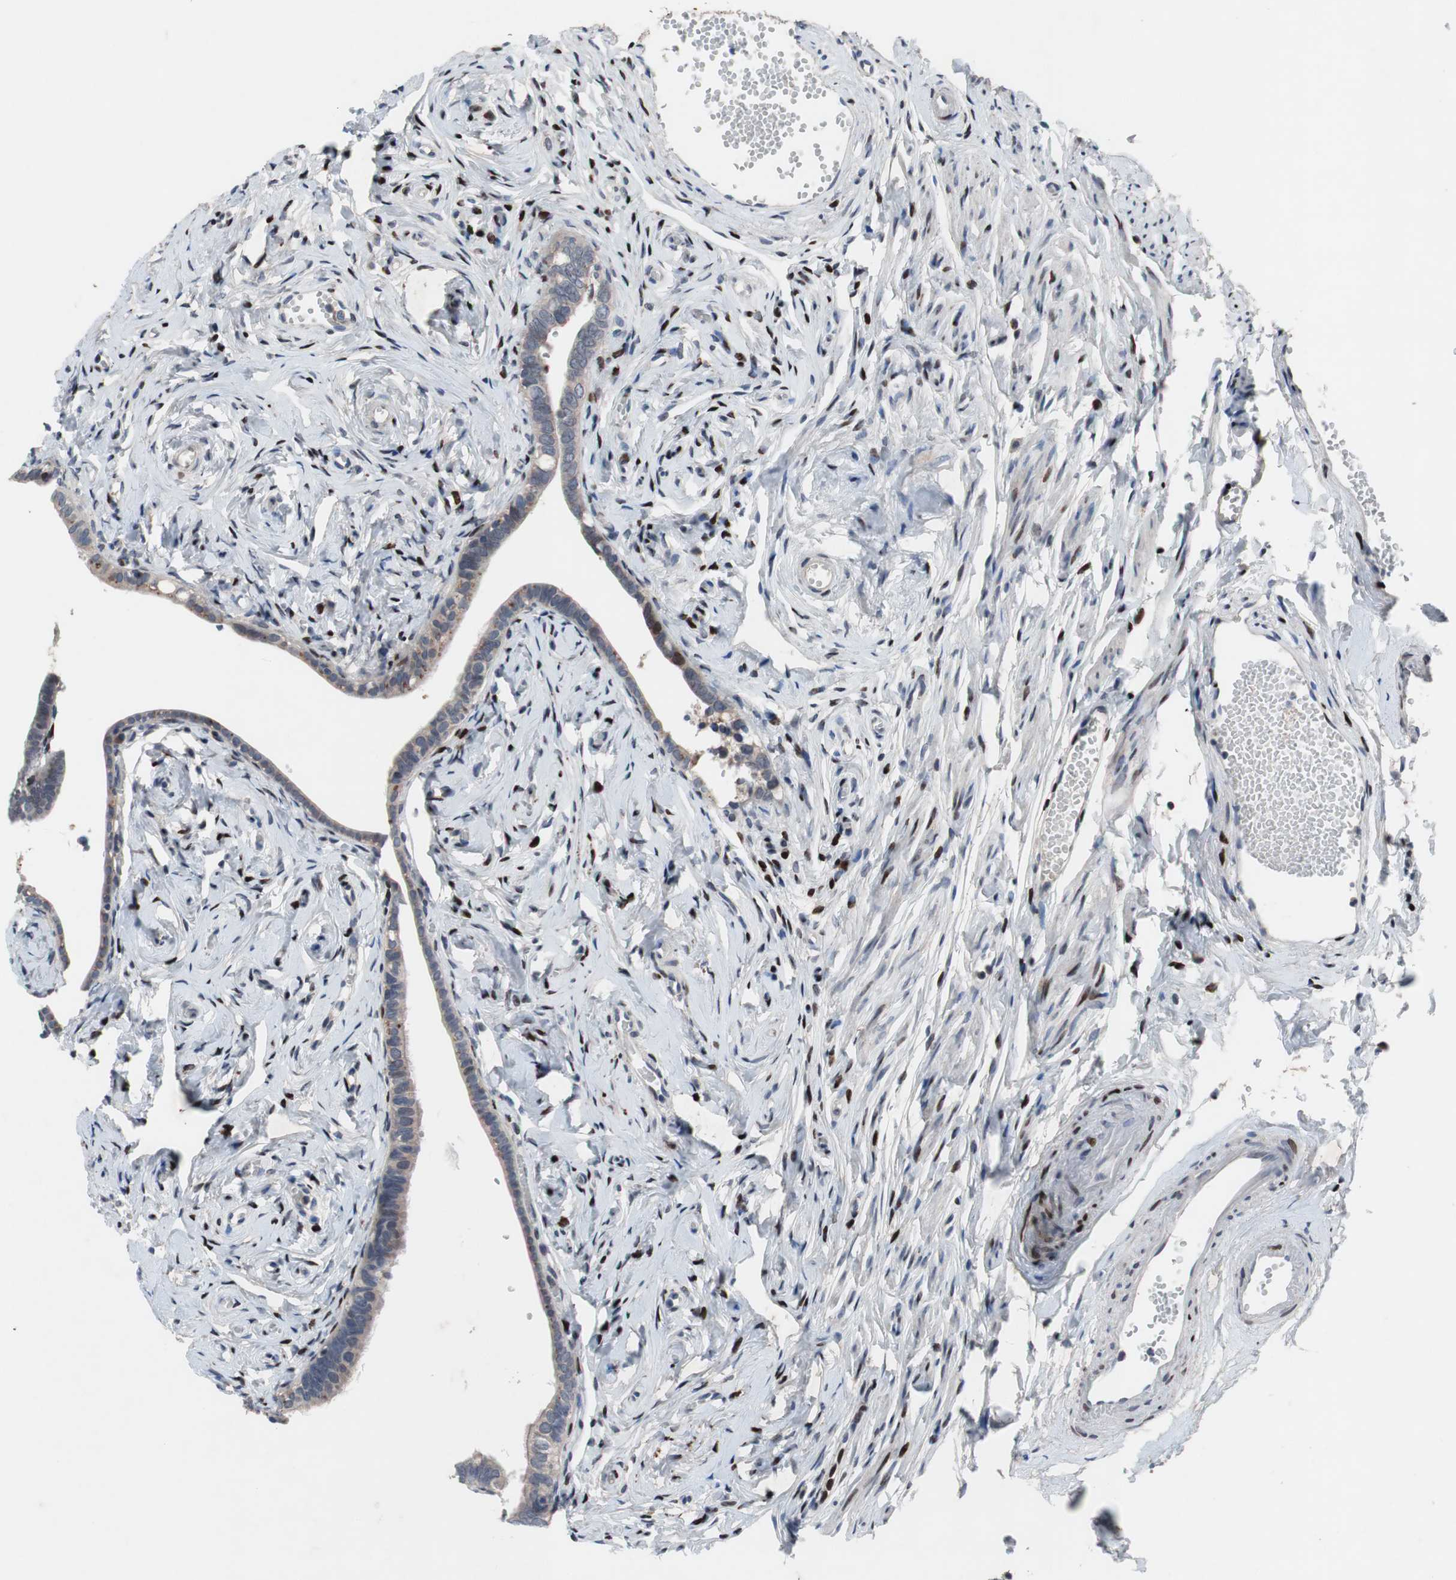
{"staining": {"intensity": "weak", "quantity": "<25%", "location": "cytoplasmic/membranous,nuclear"}, "tissue": "fallopian tube", "cell_type": "Glandular cells", "image_type": "normal", "snomed": [{"axis": "morphology", "description": "Normal tissue, NOS"}, {"axis": "topography", "description": "Fallopian tube"}], "caption": "Immunohistochemistry (IHC) micrograph of benign fallopian tube: human fallopian tube stained with DAB (3,3'-diaminobenzidine) displays no significant protein positivity in glandular cells. (DAB (3,3'-diaminobenzidine) IHC, high magnification).", "gene": "MUTYH", "patient": {"sex": "female", "age": 71}}